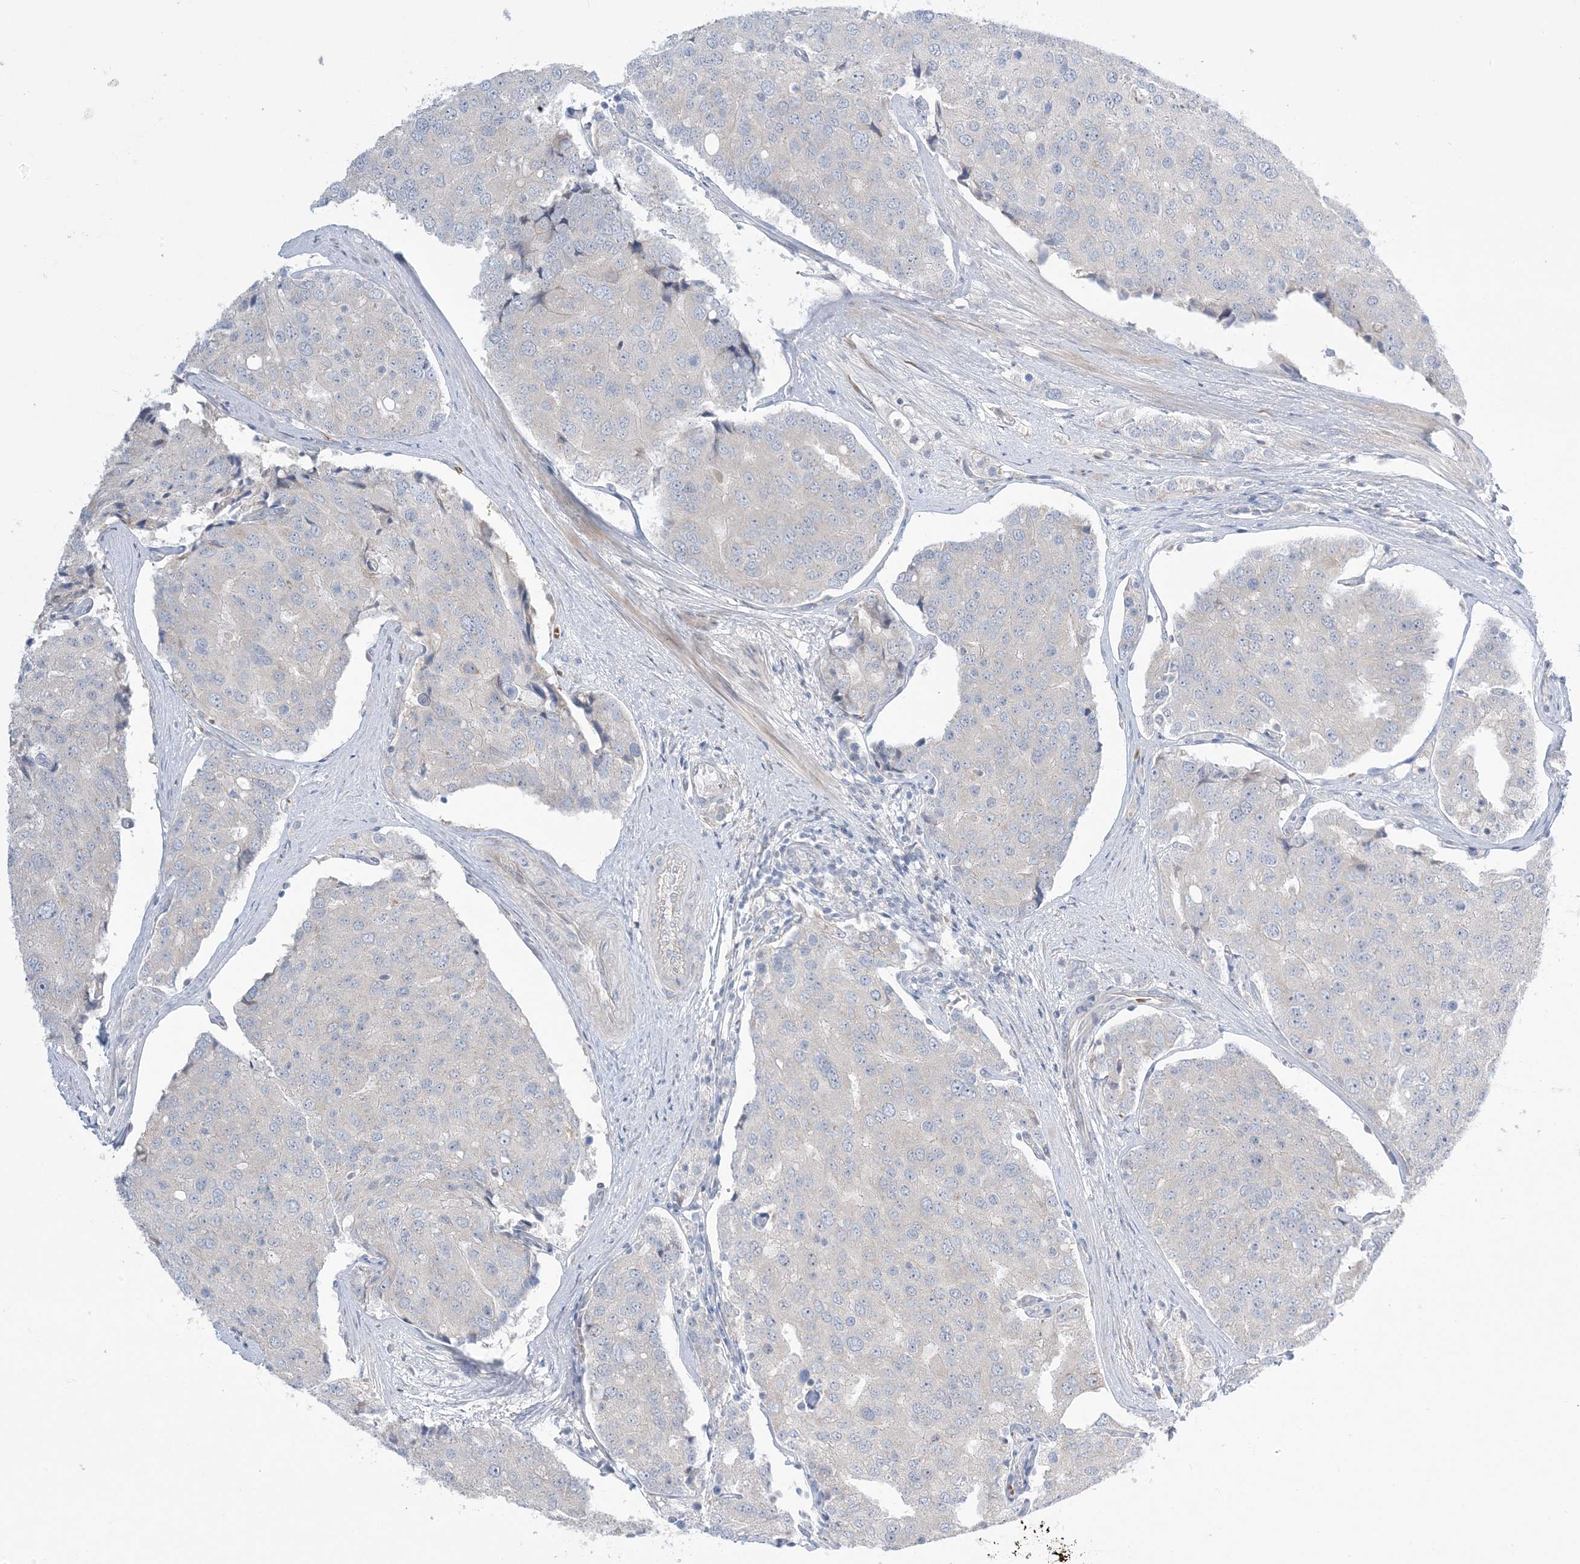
{"staining": {"intensity": "negative", "quantity": "none", "location": "none"}, "tissue": "prostate cancer", "cell_type": "Tumor cells", "image_type": "cancer", "snomed": [{"axis": "morphology", "description": "Adenocarcinoma, High grade"}, {"axis": "topography", "description": "Prostate"}], "caption": "There is no significant staining in tumor cells of prostate adenocarcinoma (high-grade).", "gene": "MMGT1", "patient": {"sex": "male", "age": 50}}